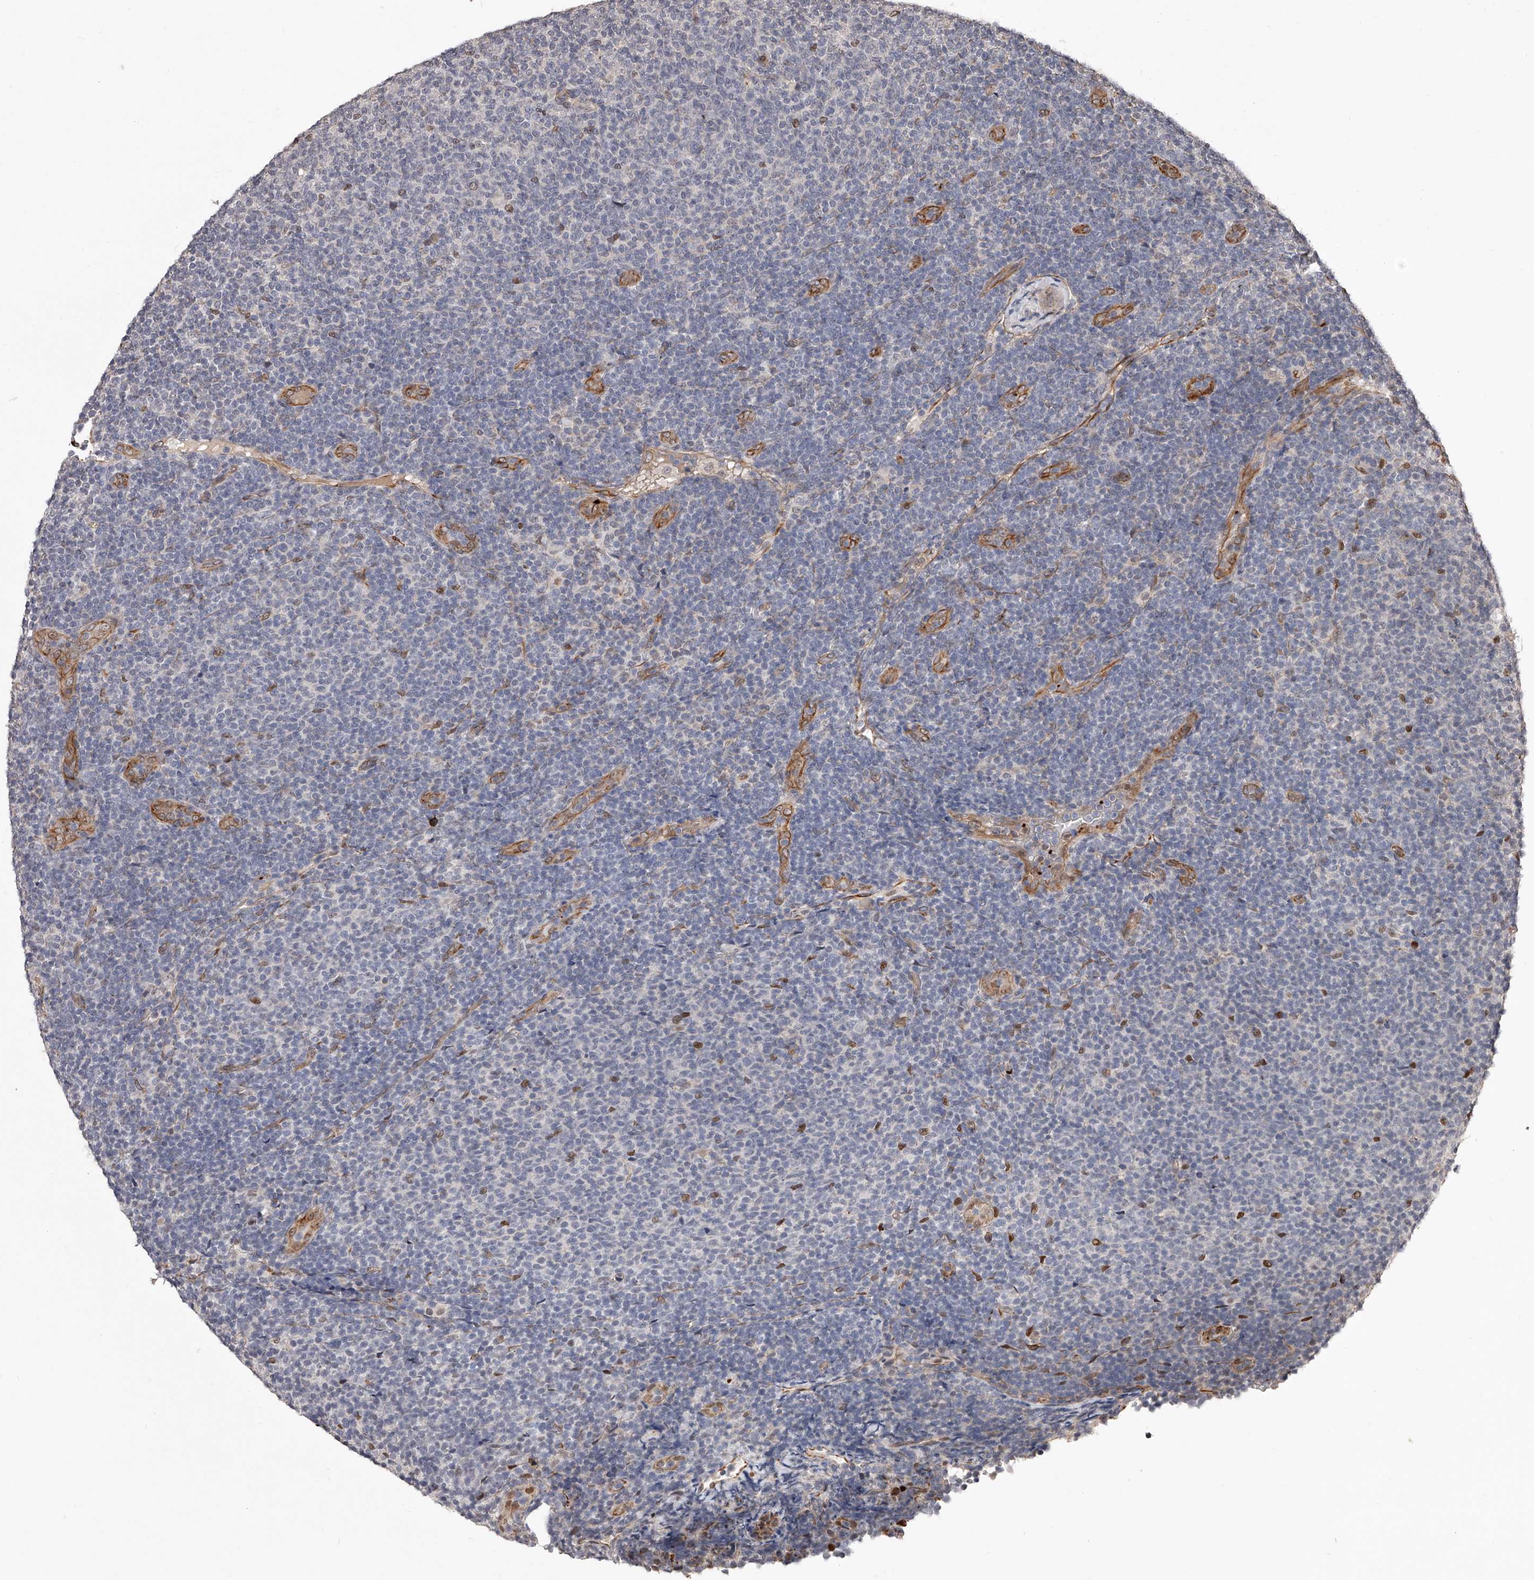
{"staining": {"intensity": "negative", "quantity": "none", "location": "none"}, "tissue": "lymphoma", "cell_type": "Tumor cells", "image_type": "cancer", "snomed": [{"axis": "morphology", "description": "Malignant lymphoma, non-Hodgkin's type, Low grade"}, {"axis": "topography", "description": "Lymph node"}], "caption": "IHC of malignant lymphoma, non-Hodgkin's type (low-grade) reveals no staining in tumor cells. (DAB IHC, high magnification).", "gene": "URGCP", "patient": {"sex": "male", "age": 66}}